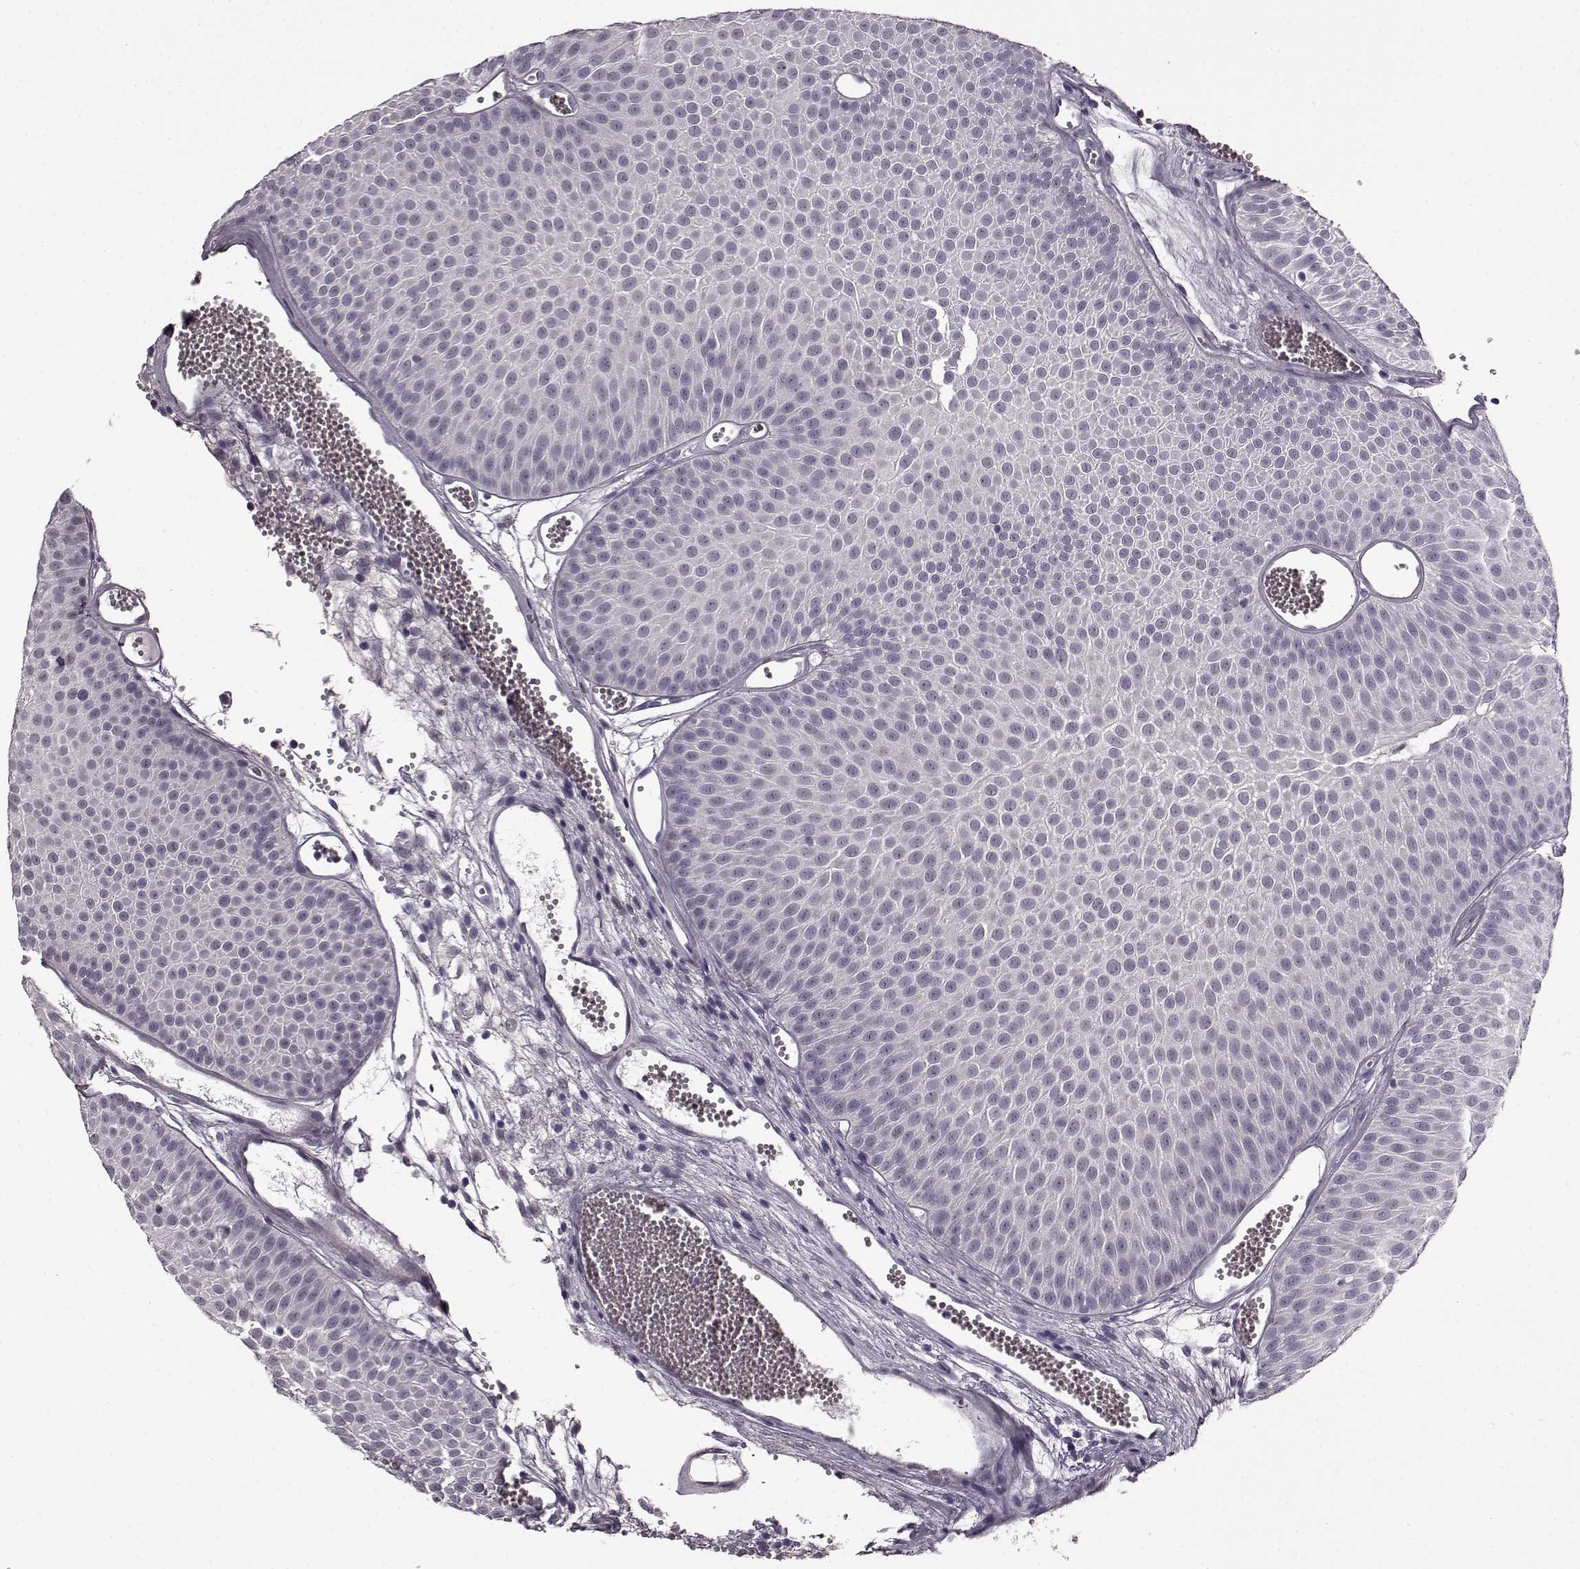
{"staining": {"intensity": "negative", "quantity": "none", "location": "none"}, "tissue": "urothelial cancer", "cell_type": "Tumor cells", "image_type": "cancer", "snomed": [{"axis": "morphology", "description": "Urothelial carcinoma, Low grade"}, {"axis": "topography", "description": "Urinary bladder"}], "caption": "Tumor cells show no significant positivity in urothelial cancer.", "gene": "SLCO3A1", "patient": {"sex": "male", "age": 52}}